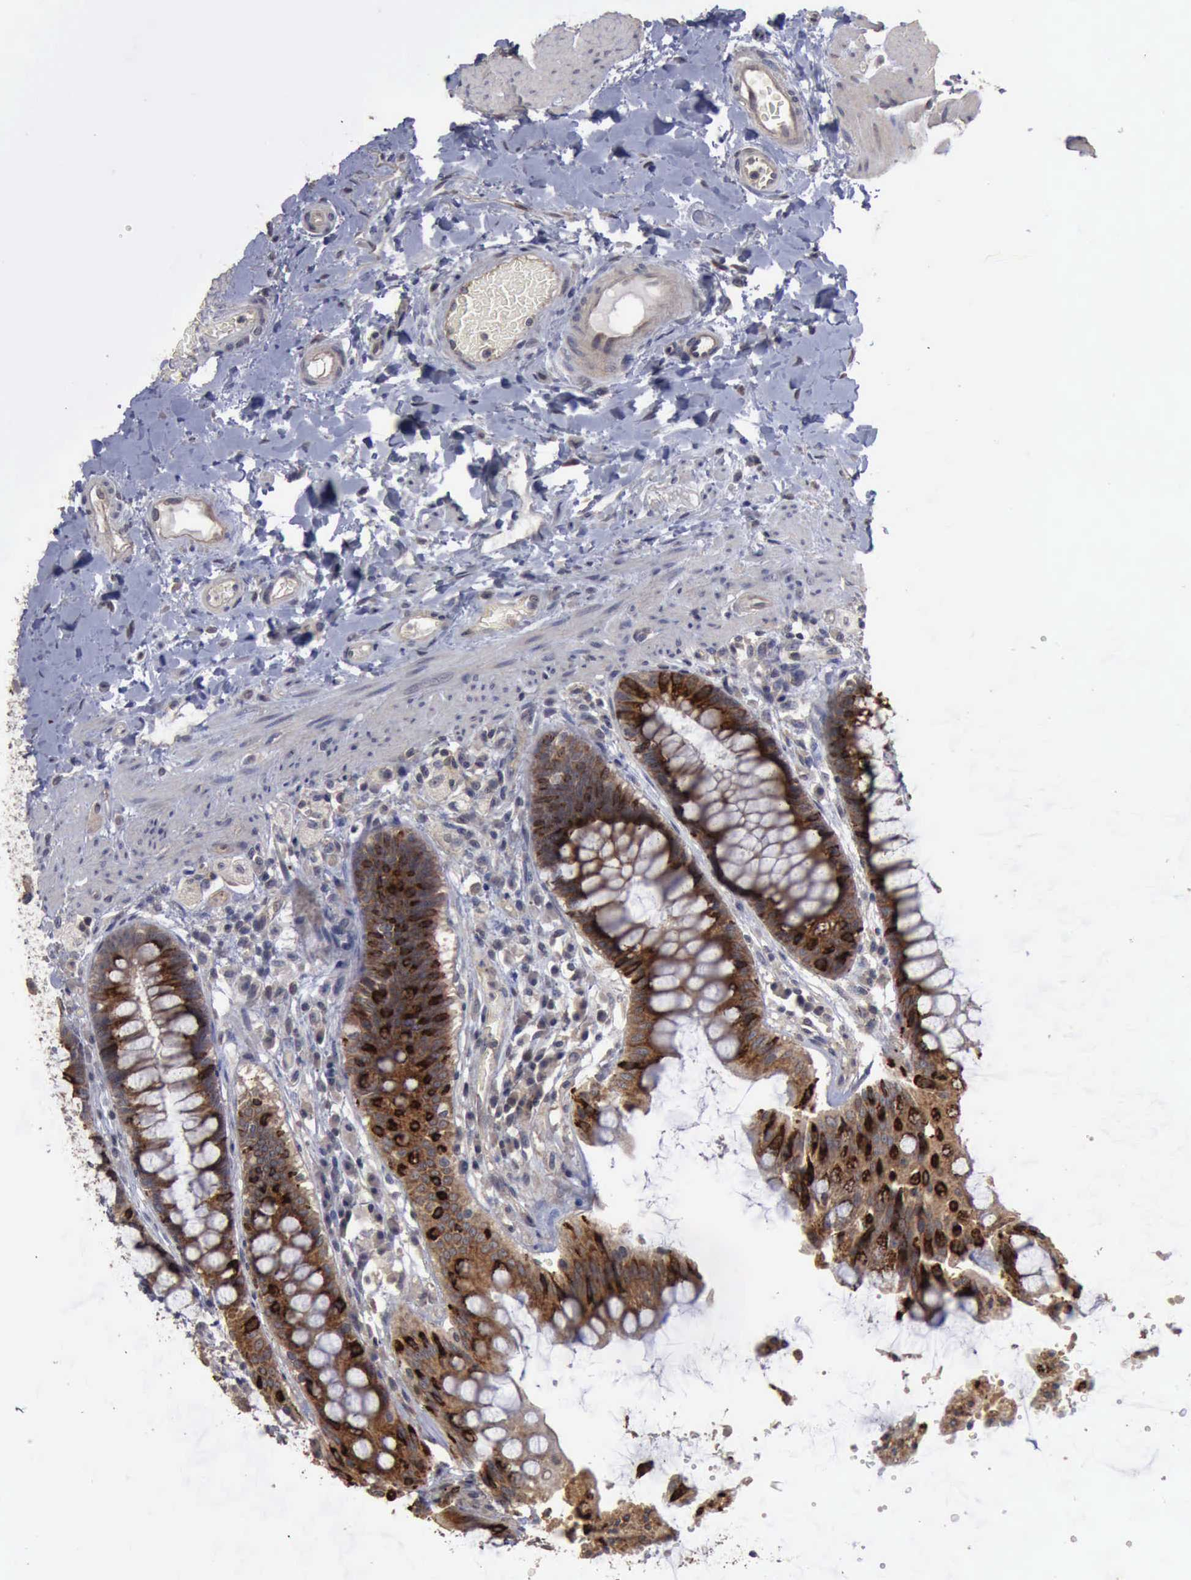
{"staining": {"intensity": "strong", "quantity": ">75%", "location": "cytoplasmic/membranous"}, "tissue": "rectum", "cell_type": "Glandular cells", "image_type": "normal", "snomed": [{"axis": "morphology", "description": "Normal tissue, NOS"}, {"axis": "topography", "description": "Rectum"}], "caption": "Rectum stained for a protein (brown) shows strong cytoplasmic/membranous positive expression in approximately >75% of glandular cells.", "gene": "CRKL", "patient": {"sex": "female", "age": 46}}